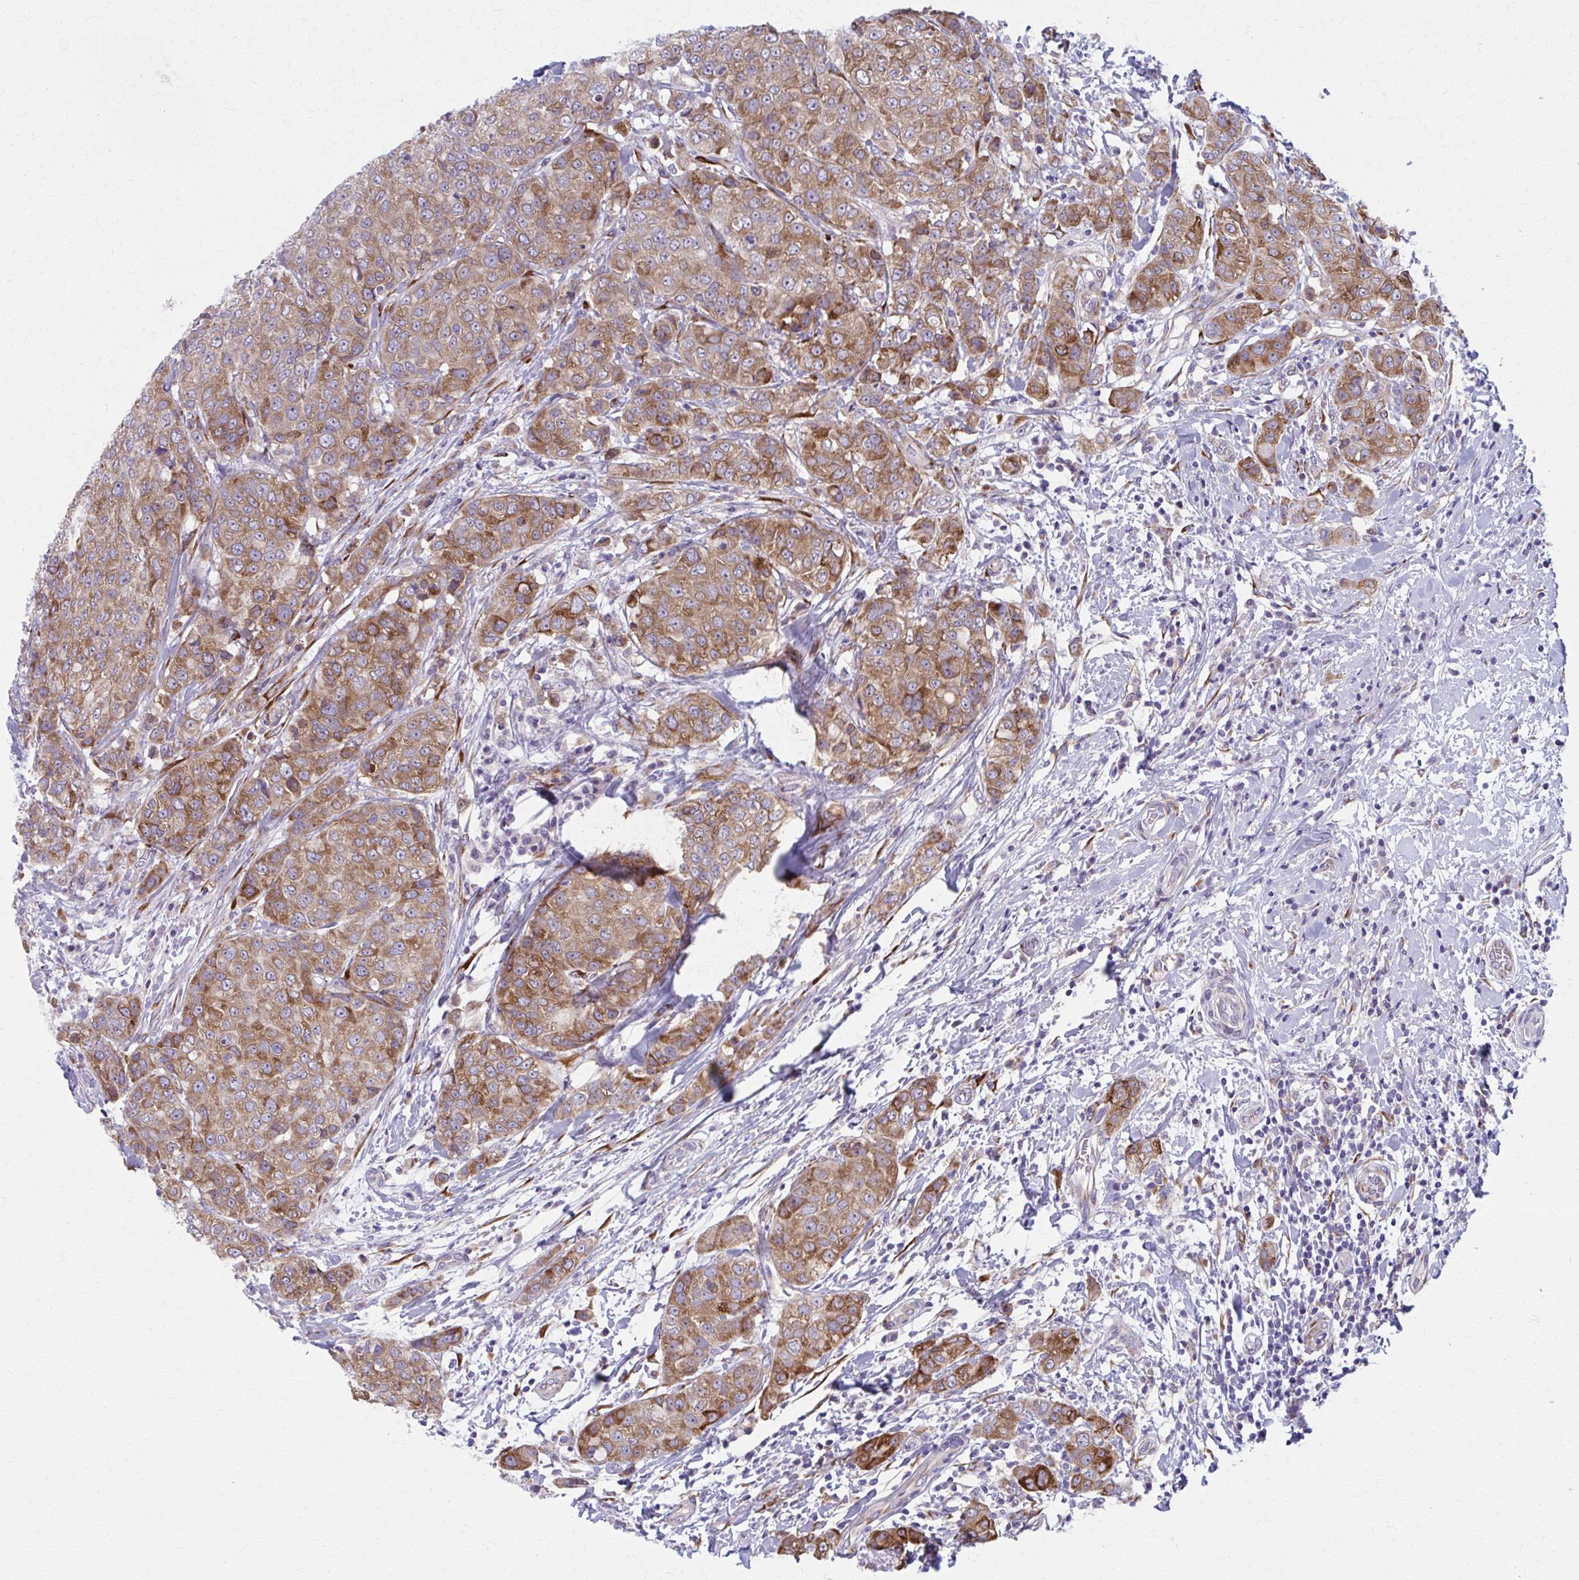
{"staining": {"intensity": "moderate", "quantity": ">75%", "location": "cytoplasmic/membranous"}, "tissue": "breast cancer", "cell_type": "Tumor cells", "image_type": "cancer", "snomed": [{"axis": "morphology", "description": "Duct carcinoma"}, {"axis": "topography", "description": "Breast"}], "caption": "Protein expression analysis of human invasive ductal carcinoma (breast) reveals moderate cytoplasmic/membranous expression in approximately >75% of tumor cells.", "gene": "SPATS2L", "patient": {"sex": "female", "age": 27}}